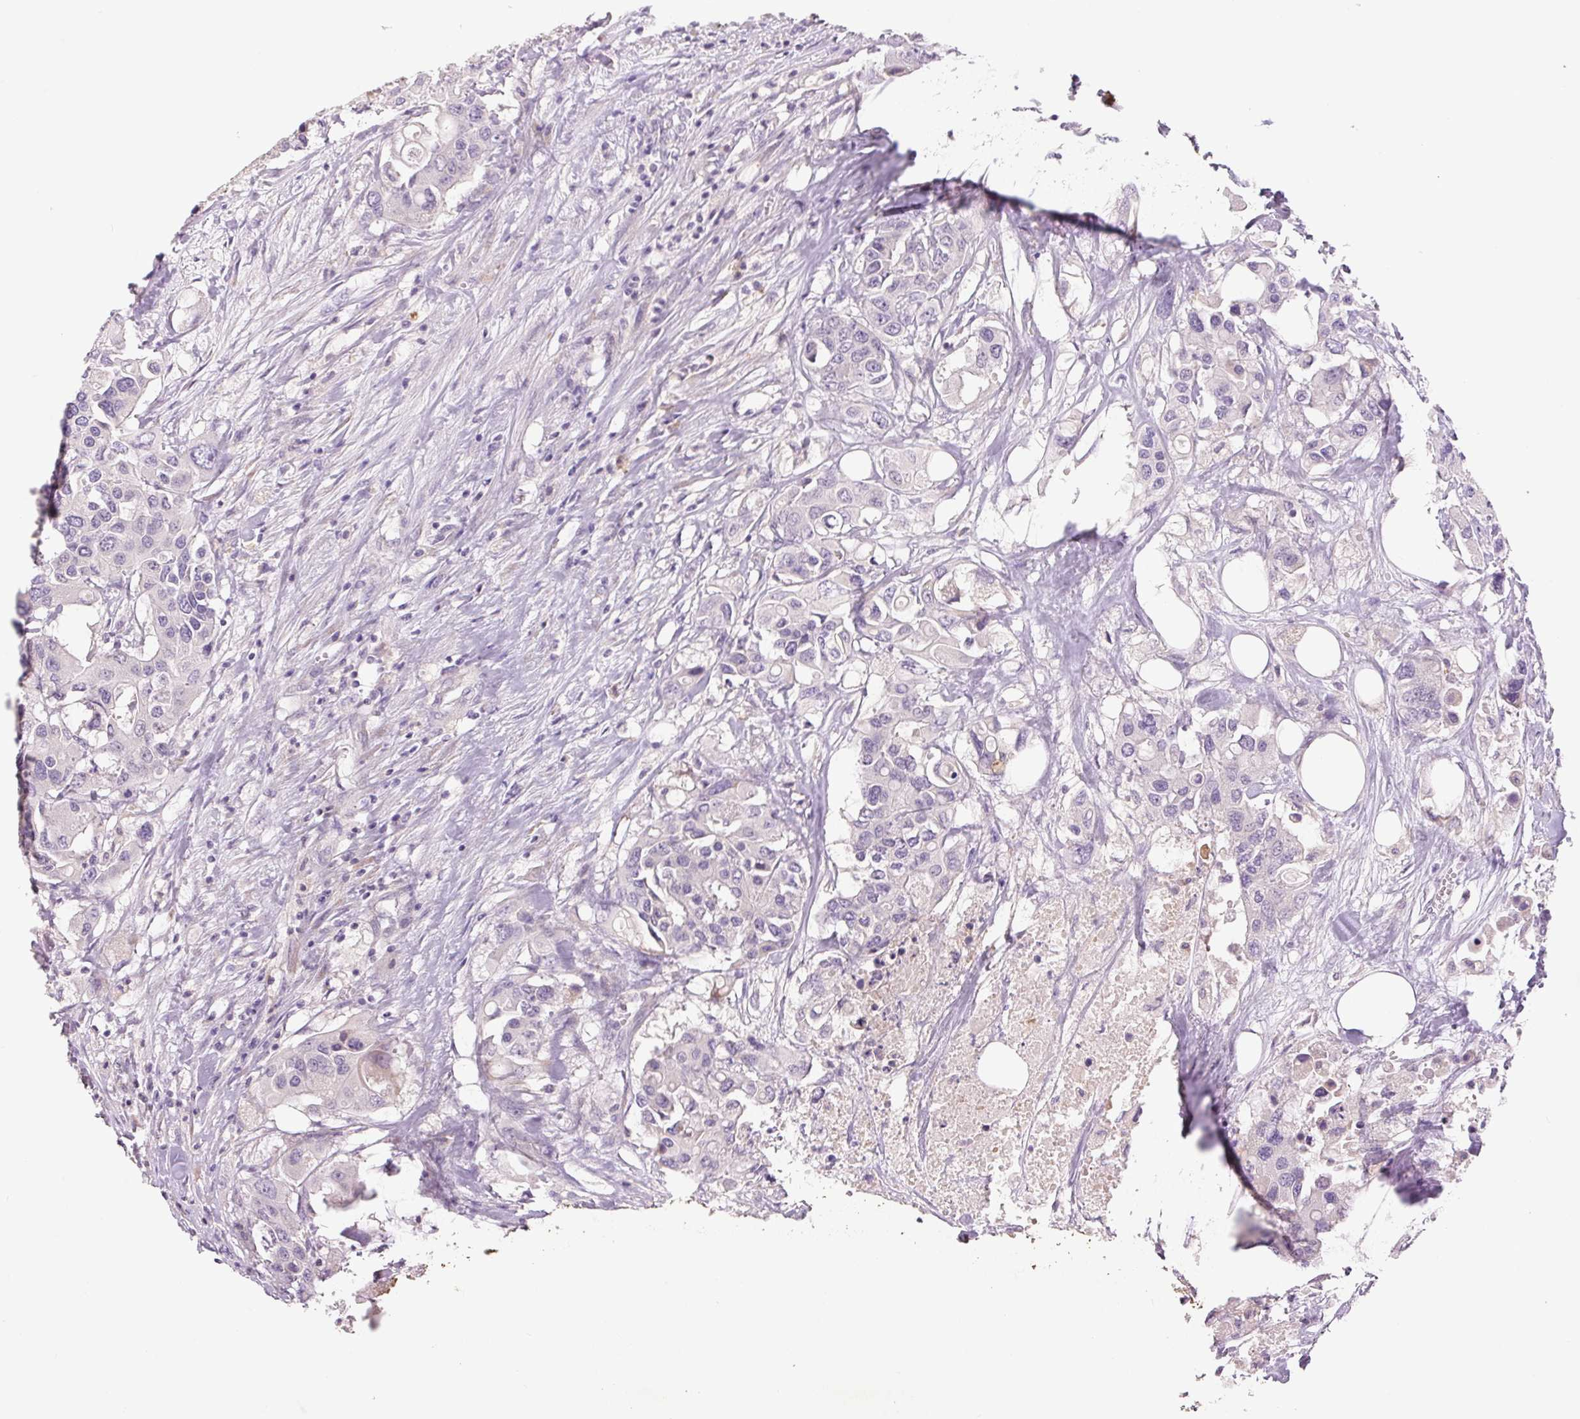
{"staining": {"intensity": "negative", "quantity": "none", "location": "none"}, "tissue": "colorectal cancer", "cell_type": "Tumor cells", "image_type": "cancer", "snomed": [{"axis": "morphology", "description": "Adenocarcinoma, NOS"}, {"axis": "topography", "description": "Colon"}], "caption": "A high-resolution histopathology image shows immunohistochemistry staining of colorectal adenocarcinoma, which demonstrates no significant expression in tumor cells.", "gene": "TMEM100", "patient": {"sex": "male", "age": 77}}